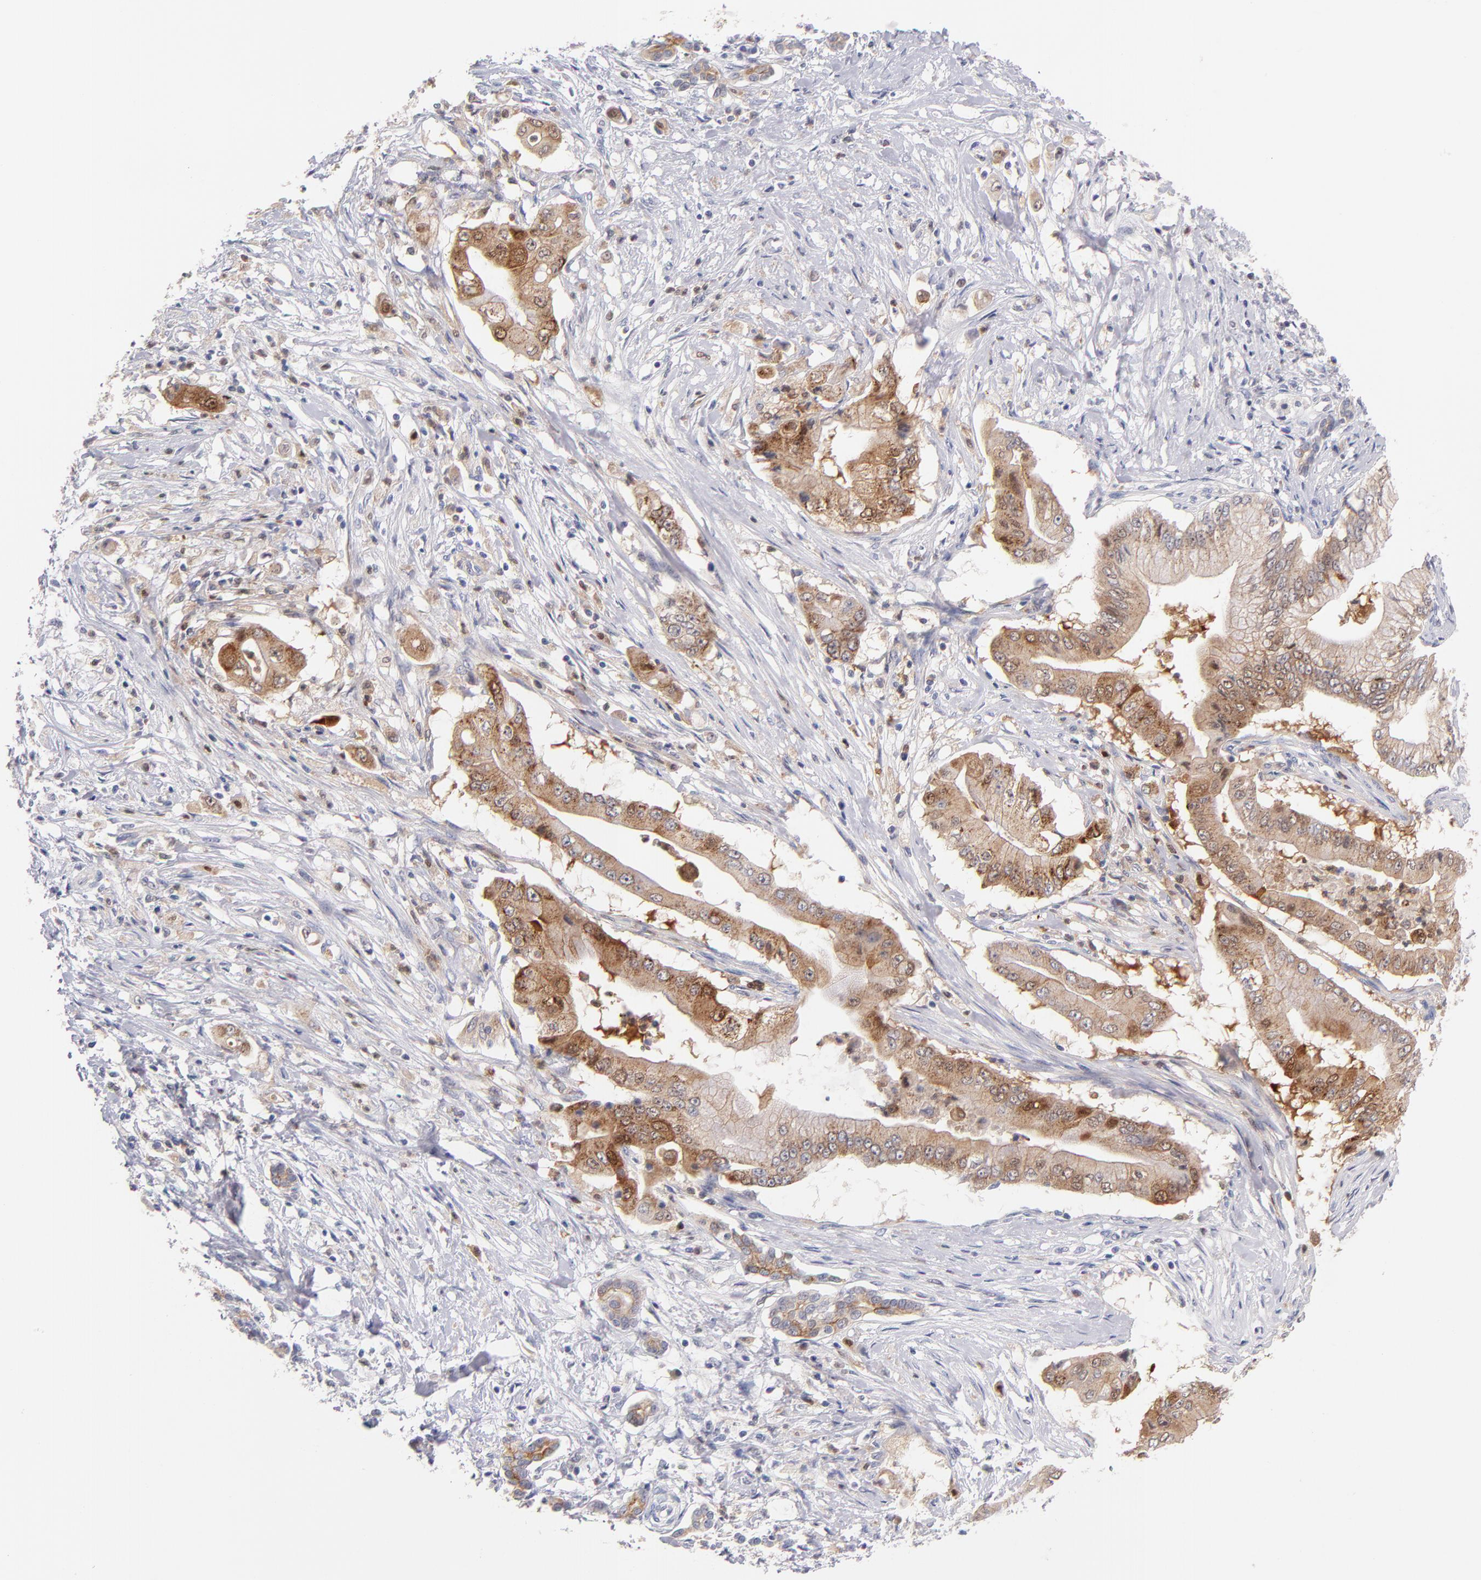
{"staining": {"intensity": "moderate", "quantity": ">75%", "location": "cytoplasmic/membranous"}, "tissue": "pancreatic cancer", "cell_type": "Tumor cells", "image_type": "cancer", "snomed": [{"axis": "morphology", "description": "Adenocarcinoma, NOS"}, {"axis": "topography", "description": "Pancreas"}], "caption": "Human pancreatic adenocarcinoma stained with a protein marker reveals moderate staining in tumor cells.", "gene": "BID", "patient": {"sex": "male", "age": 62}}